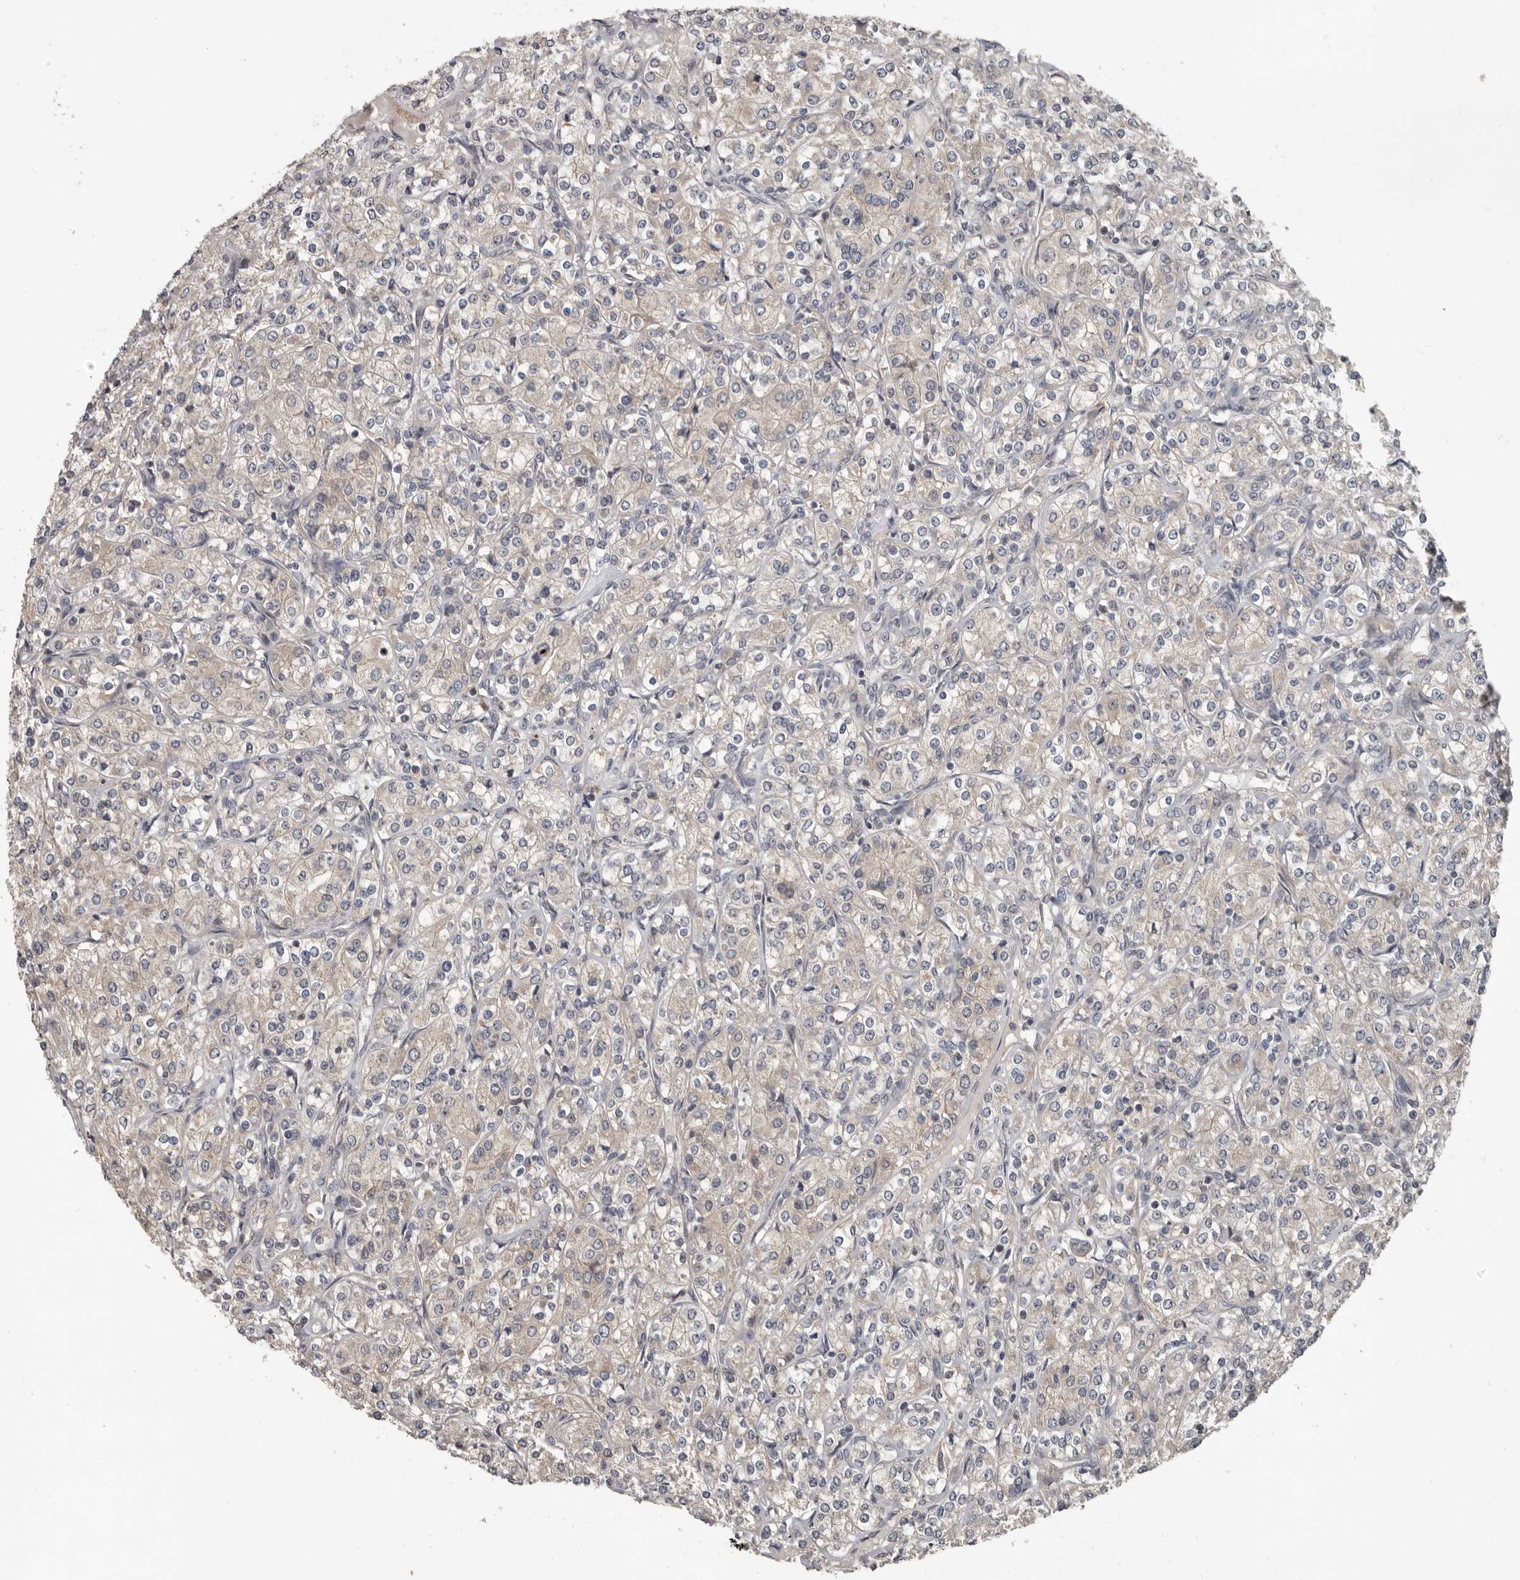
{"staining": {"intensity": "negative", "quantity": "none", "location": "none"}, "tissue": "renal cancer", "cell_type": "Tumor cells", "image_type": "cancer", "snomed": [{"axis": "morphology", "description": "Adenocarcinoma, NOS"}, {"axis": "topography", "description": "Kidney"}], "caption": "Renal cancer (adenocarcinoma) was stained to show a protein in brown. There is no significant expression in tumor cells.", "gene": "FGFR4", "patient": {"sex": "male", "age": 77}}